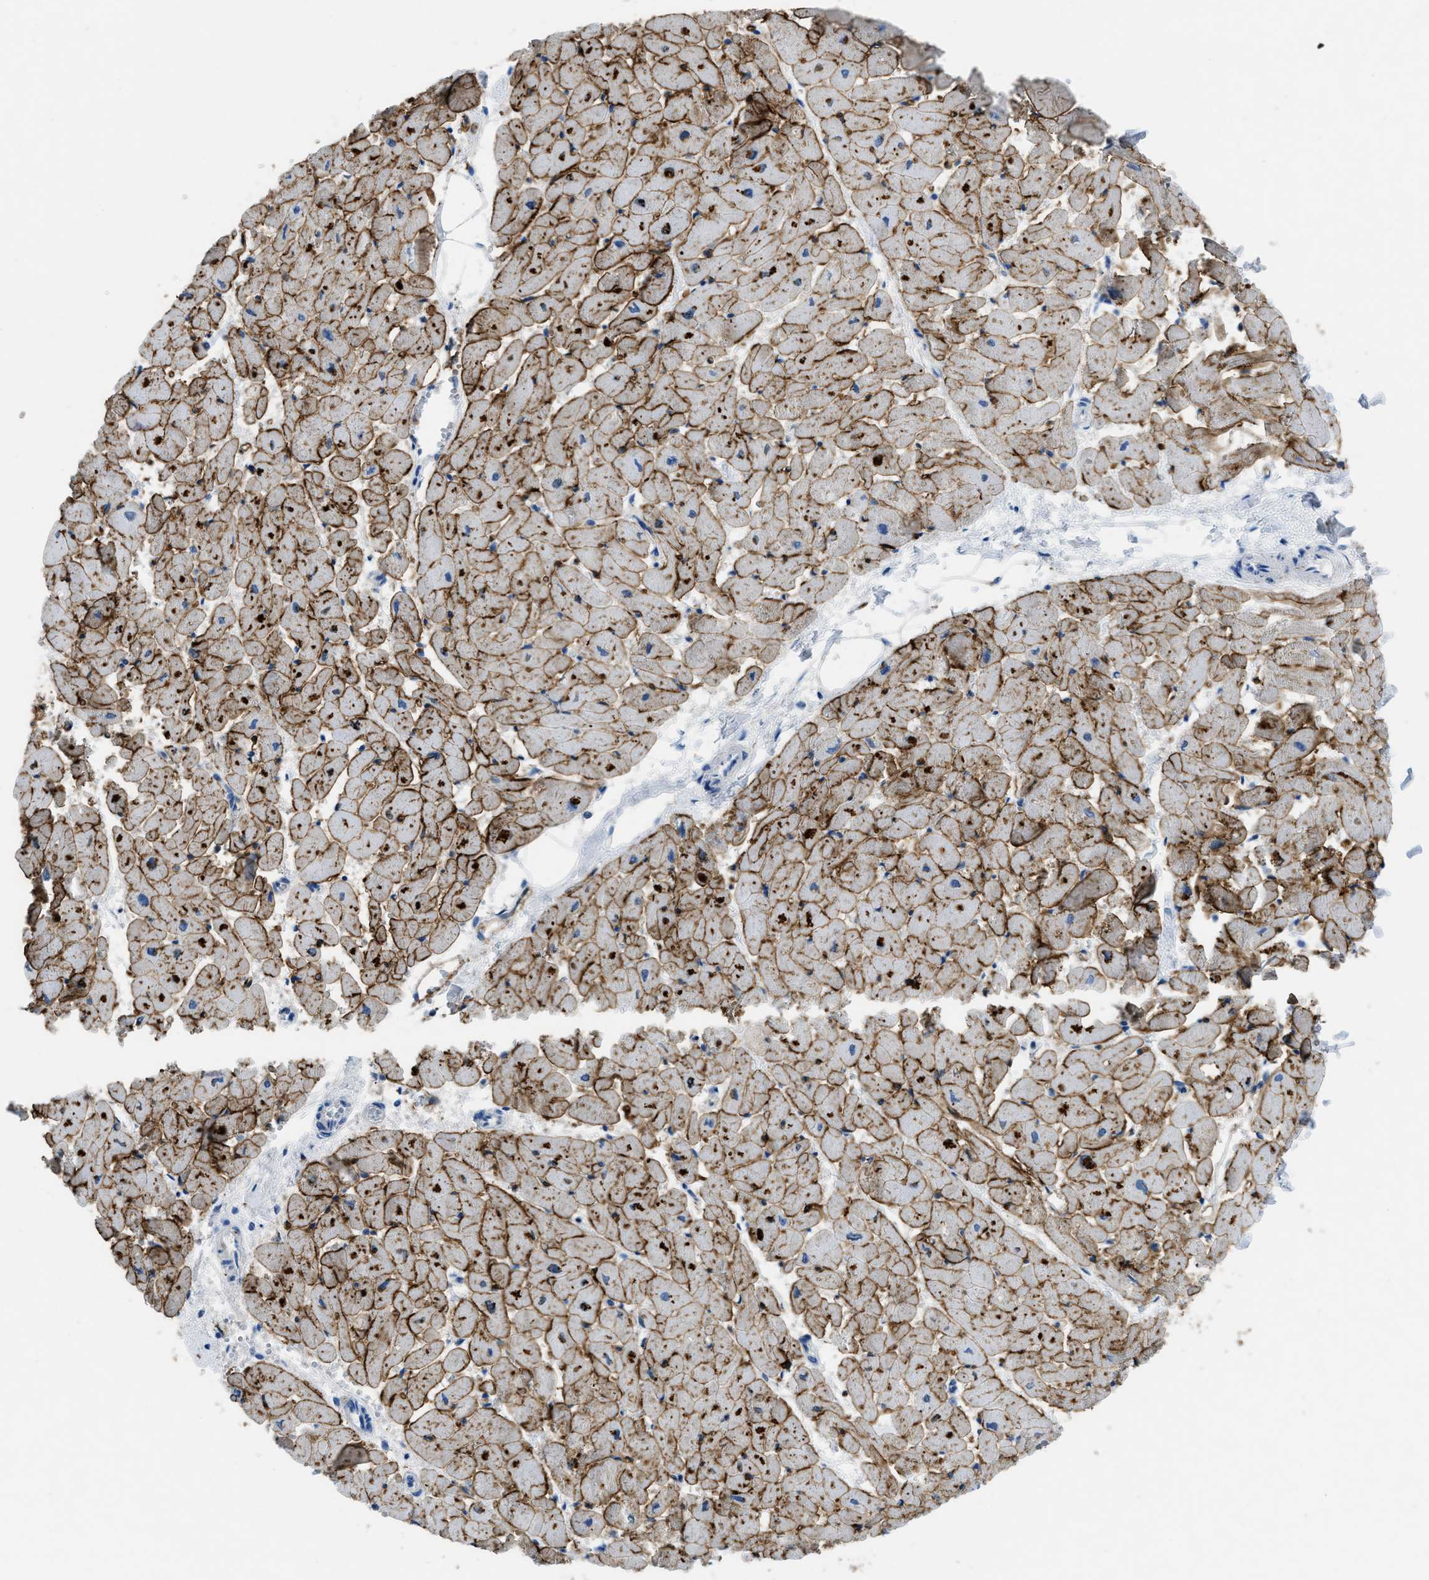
{"staining": {"intensity": "strong", "quantity": ">75%", "location": "cytoplasmic/membranous"}, "tissue": "heart muscle", "cell_type": "Cardiomyocytes", "image_type": "normal", "snomed": [{"axis": "morphology", "description": "Normal tissue, NOS"}, {"axis": "topography", "description": "Heart"}], "caption": "Protein staining exhibits strong cytoplasmic/membranous staining in about >75% of cardiomyocytes in unremarkable heart muscle. (DAB IHC, brown staining for protein, blue staining for nuclei).", "gene": "SPEG", "patient": {"sex": "female", "age": 19}}